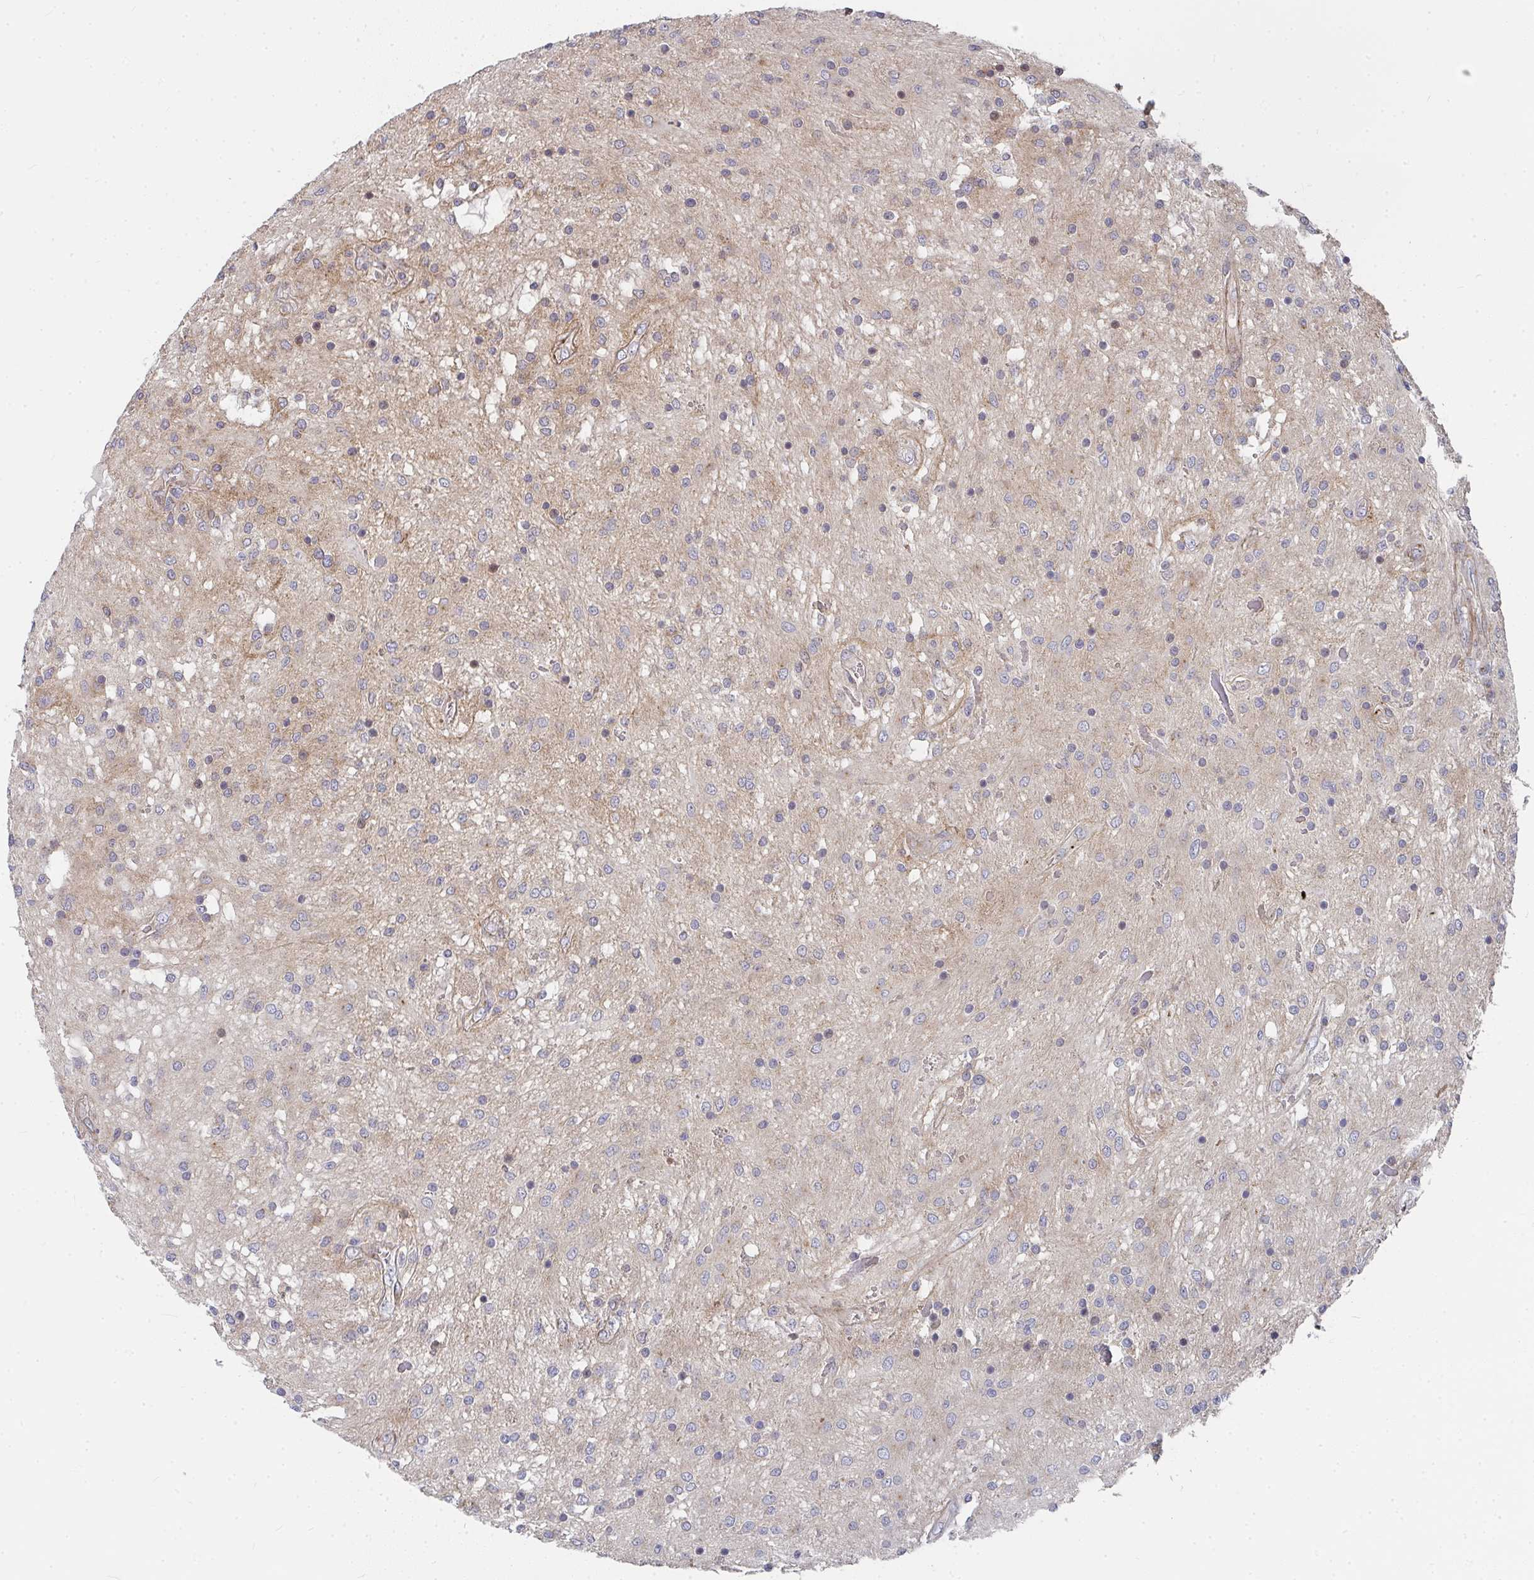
{"staining": {"intensity": "negative", "quantity": "none", "location": "none"}, "tissue": "glioma", "cell_type": "Tumor cells", "image_type": "cancer", "snomed": [{"axis": "morphology", "description": "Glioma, malignant, Low grade"}, {"axis": "topography", "description": "Cerebellum"}], "caption": "DAB (3,3'-diaminobenzidine) immunohistochemical staining of glioma displays no significant staining in tumor cells.", "gene": "RHEBL1", "patient": {"sex": "female", "age": 14}}